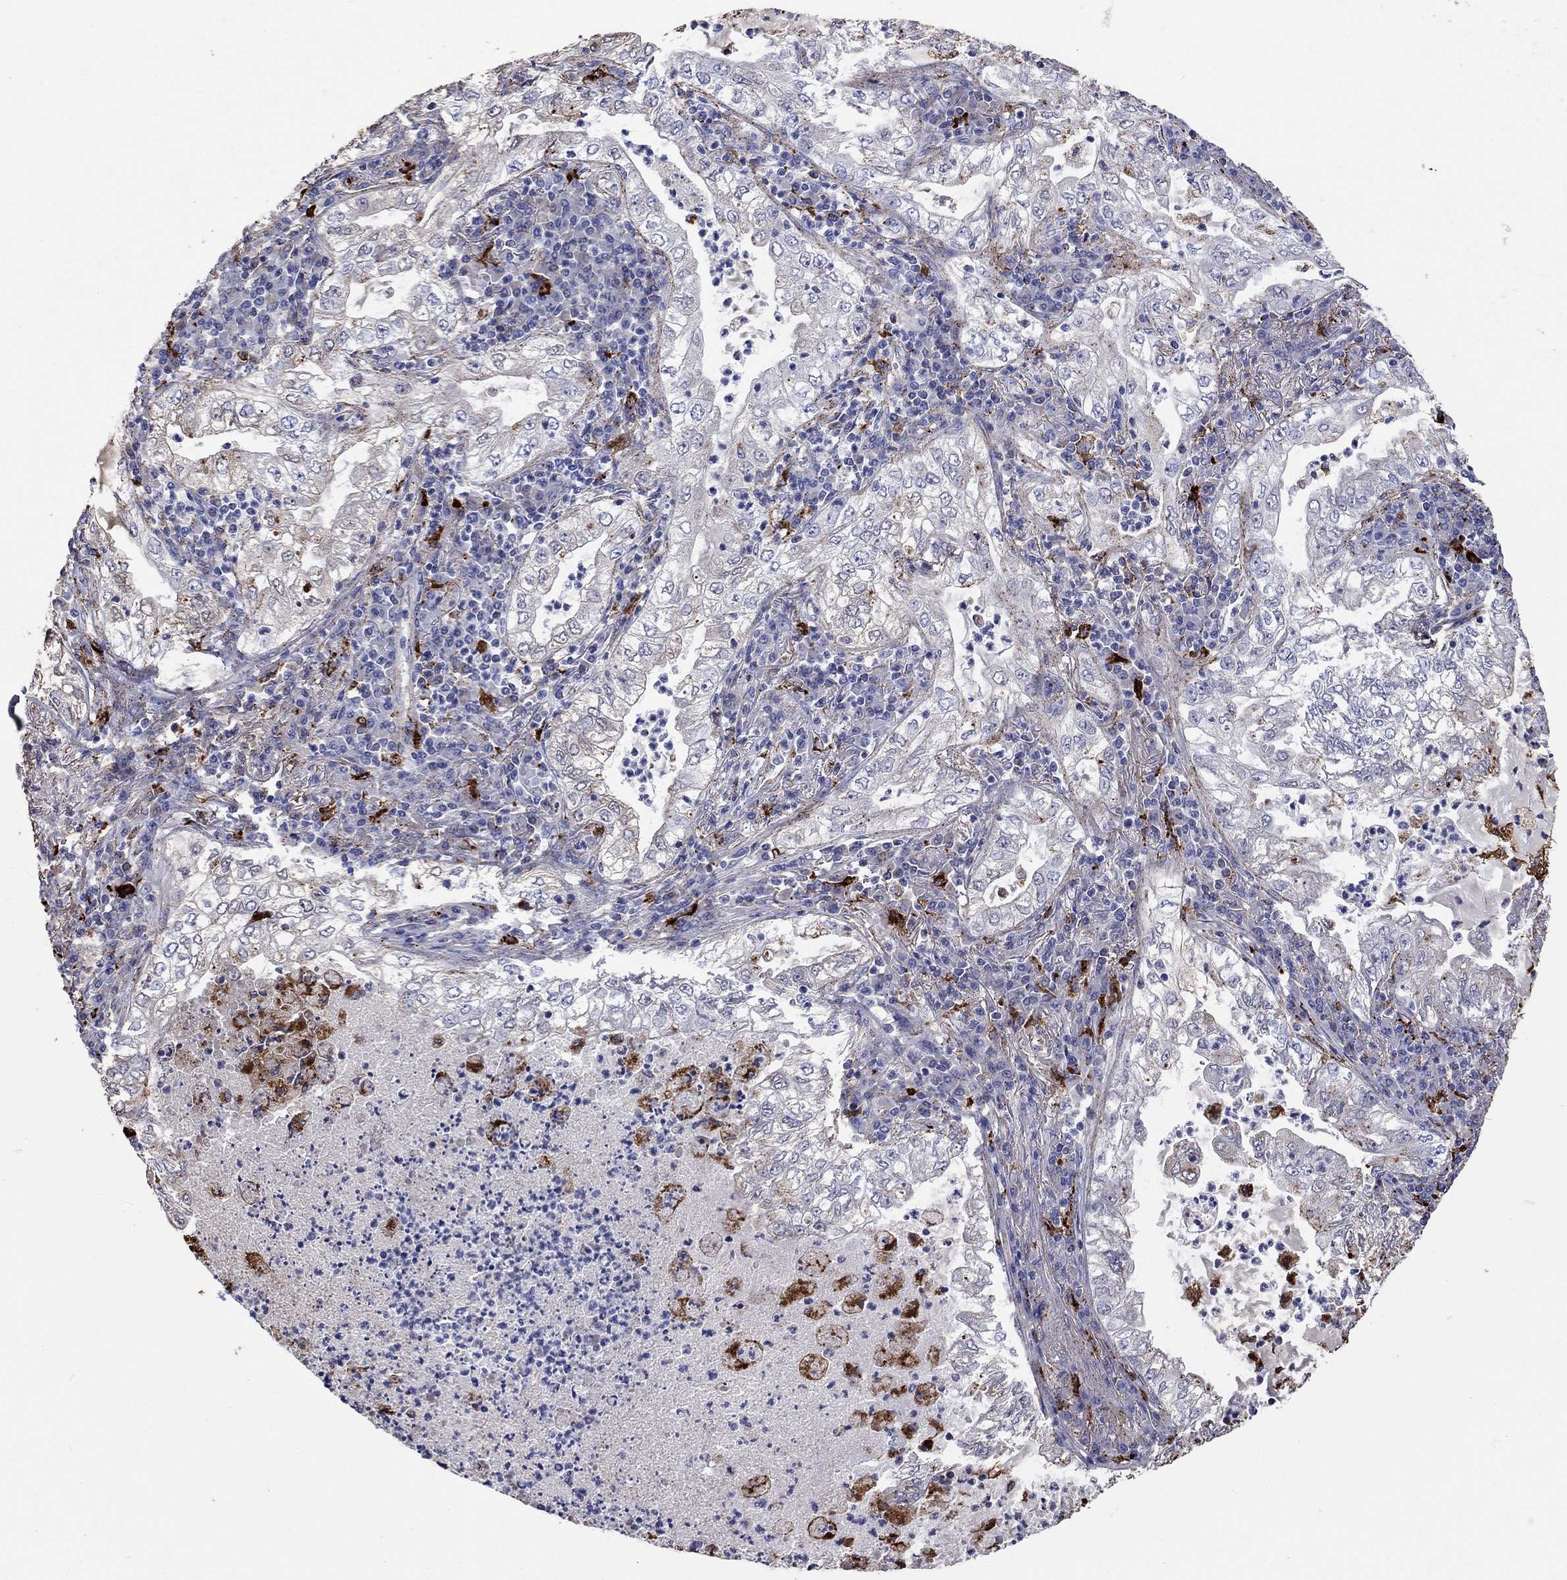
{"staining": {"intensity": "moderate", "quantity": "<25%", "location": "cytoplasmic/membranous"}, "tissue": "lung cancer", "cell_type": "Tumor cells", "image_type": "cancer", "snomed": [{"axis": "morphology", "description": "Adenocarcinoma, NOS"}, {"axis": "topography", "description": "Lung"}], "caption": "Immunohistochemical staining of lung adenocarcinoma exhibits low levels of moderate cytoplasmic/membranous staining in approximately <25% of tumor cells. (Brightfield microscopy of DAB IHC at high magnification).", "gene": "CTSB", "patient": {"sex": "female", "age": 73}}